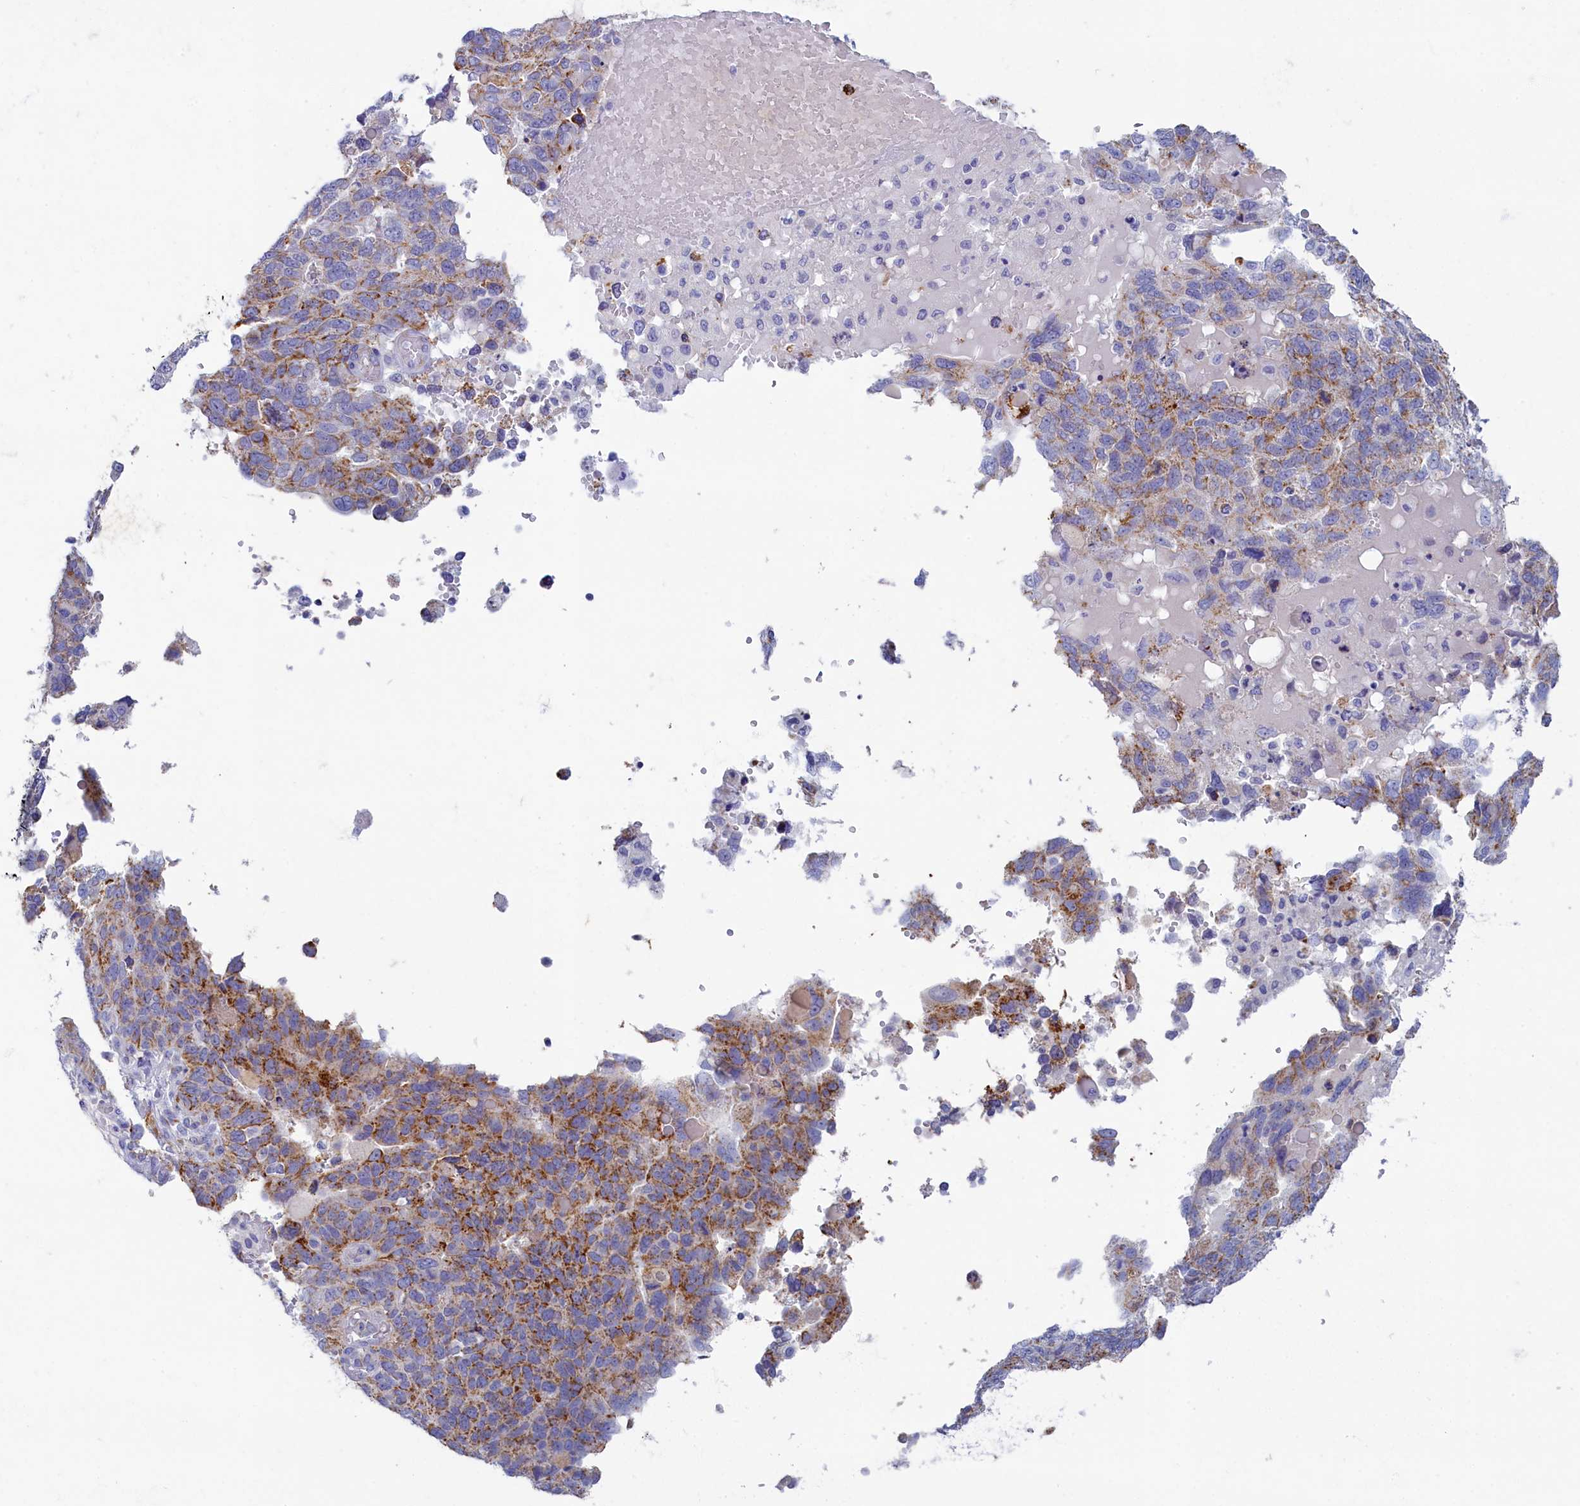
{"staining": {"intensity": "moderate", "quantity": "25%-75%", "location": "cytoplasmic/membranous"}, "tissue": "endometrial cancer", "cell_type": "Tumor cells", "image_type": "cancer", "snomed": [{"axis": "morphology", "description": "Adenocarcinoma, NOS"}, {"axis": "topography", "description": "Endometrium"}], "caption": "Human adenocarcinoma (endometrial) stained with a protein marker shows moderate staining in tumor cells.", "gene": "OCIAD2", "patient": {"sex": "female", "age": 66}}